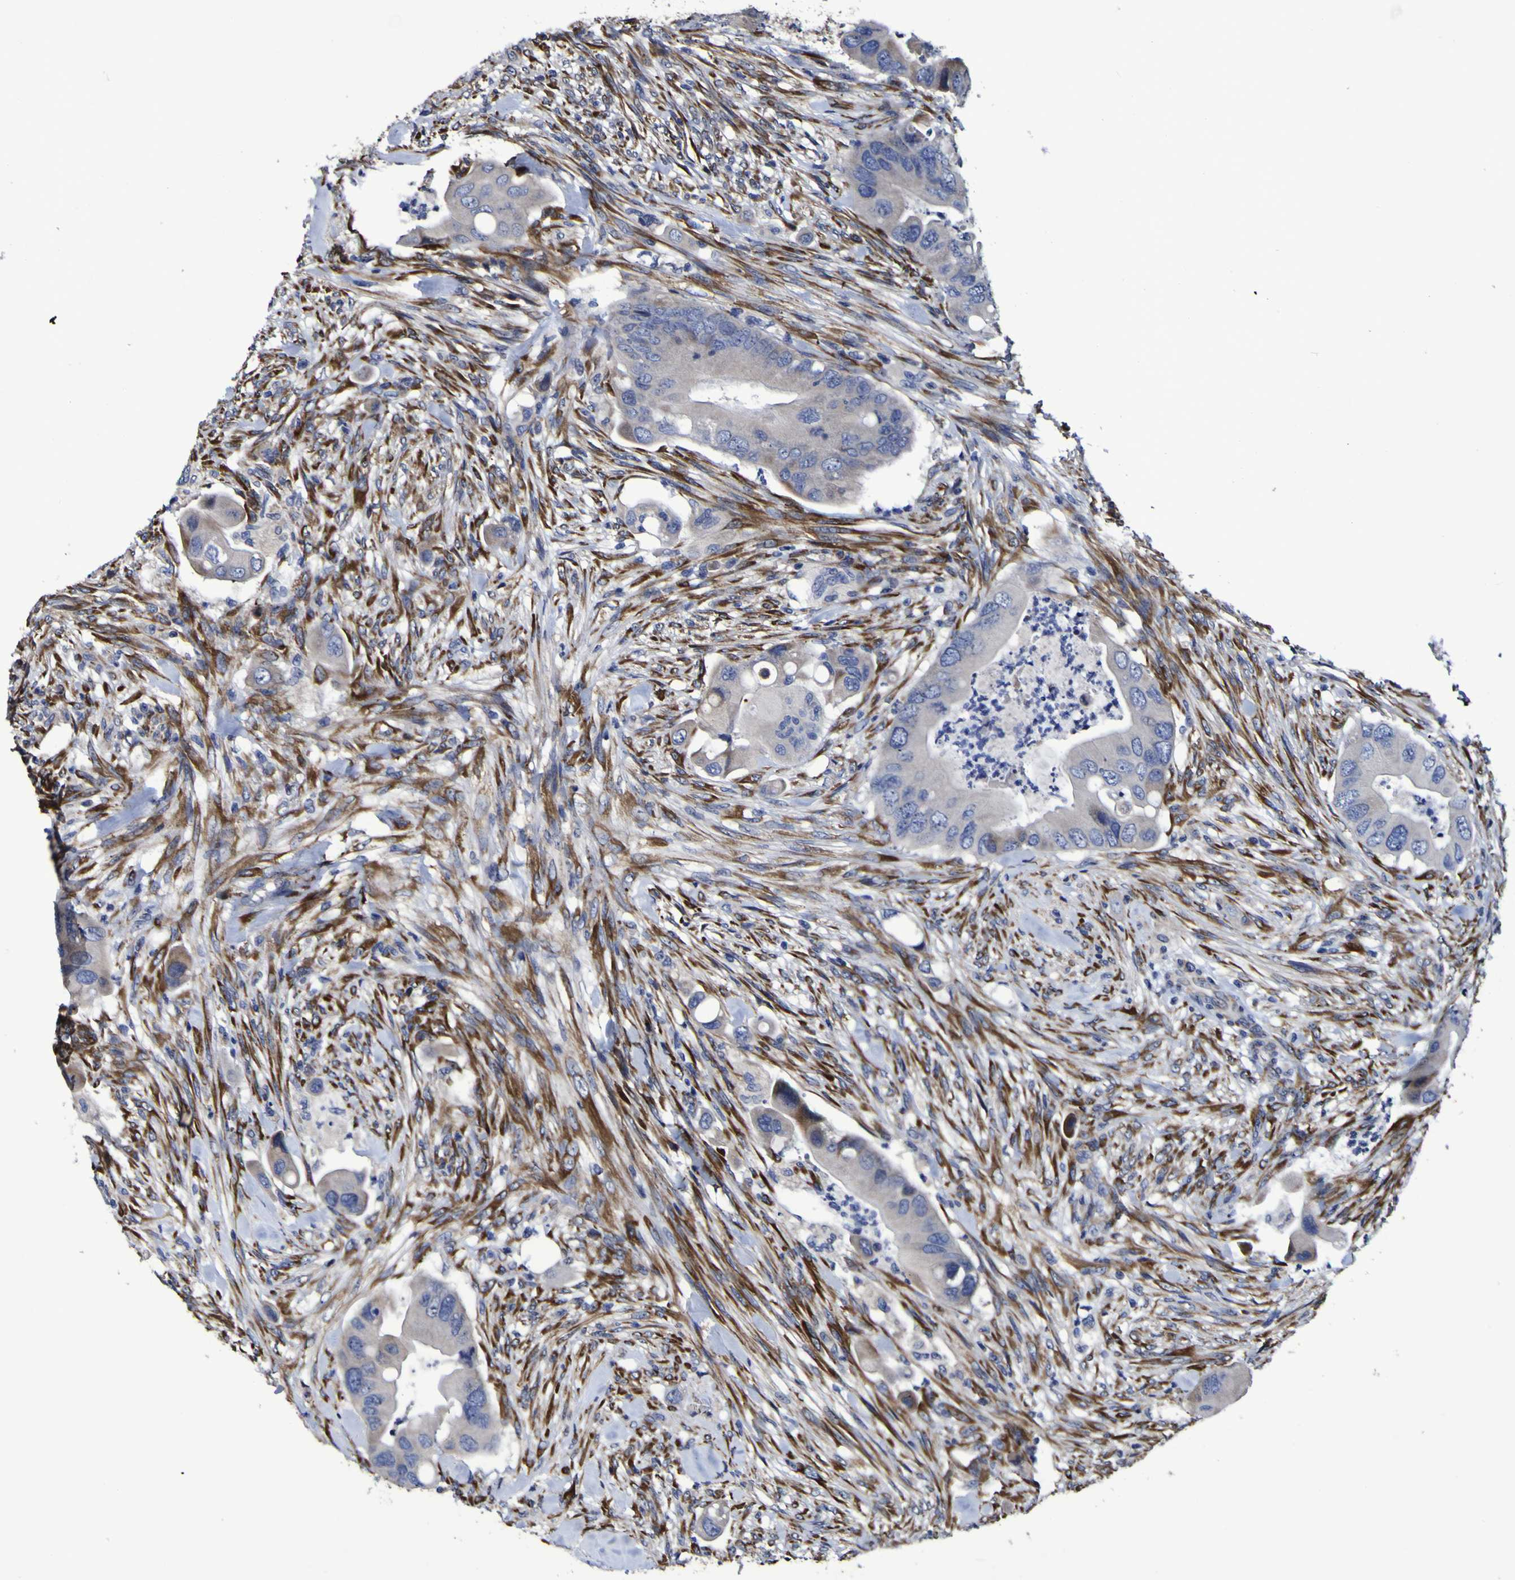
{"staining": {"intensity": "weak", "quantity": "<25%", "location": "cytoplasmic/membranous"}, "tissue": "colorectal cancer", "cell_type": "Tumor cells", "image_type": "cancer", "snomed": [{"axis": "morphology", "description": "Adenocarcinoma, NOS"}, {"axis": "topography", "description": "Rectum"}], "caption": "Immunohistochemical staining of human adenocarcinoma (colorectal) demonstrates no significant expression in tumor cells. (DAB (3,3'-diaminobenzidine) immunohistochemistry, high magnification).", "gene": "P3H1", "patient": {"sex": "female", "age": 57}}